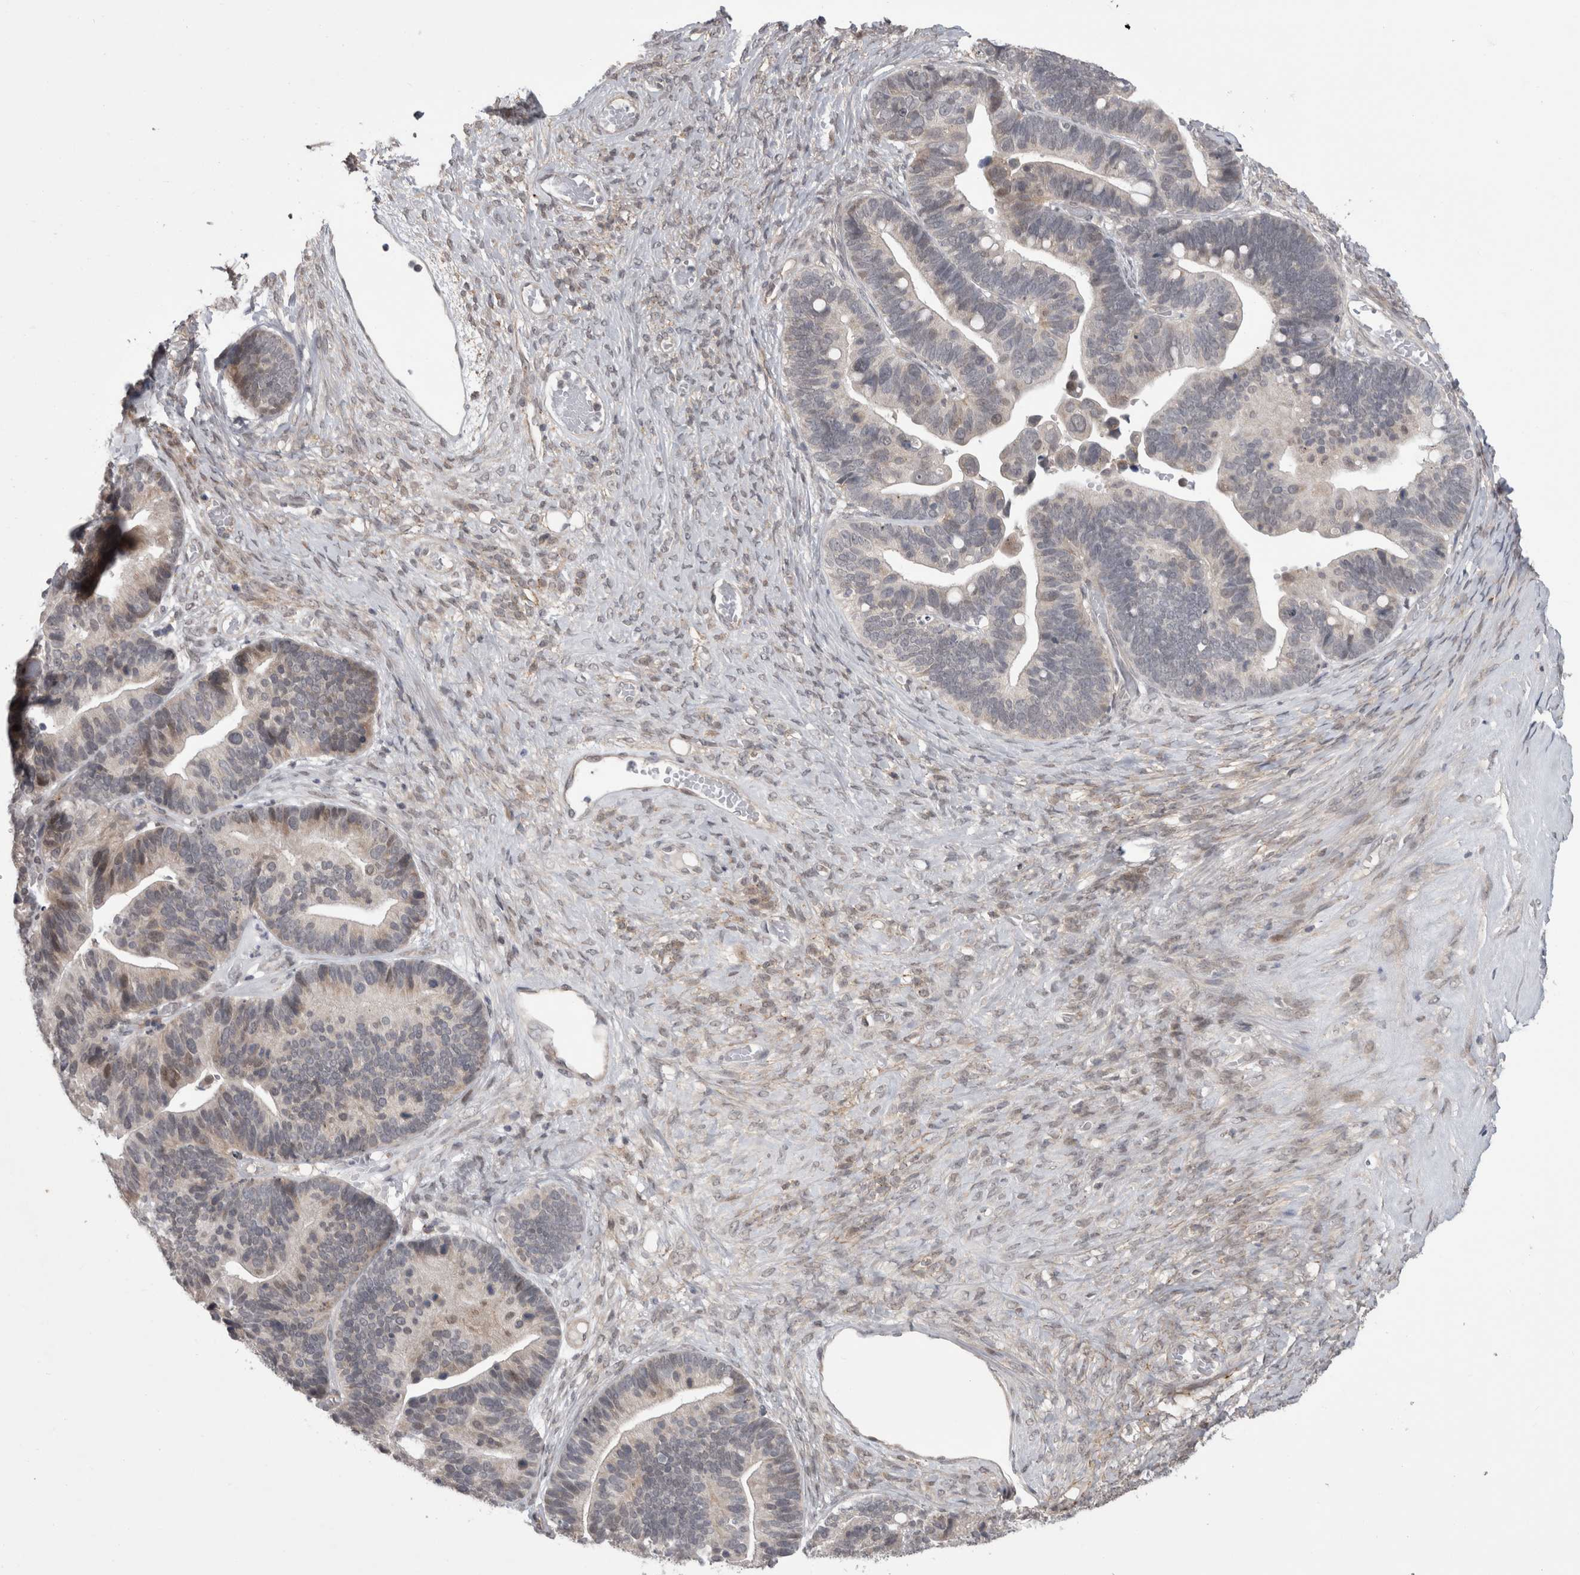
{"staining": {"intensity": "moderate", "quantity": "<25%", "location": "cytoplasmic/membranous,nuclear"}, "tissue": "ovarian cancer", "cell_type": "Tumor cells", "image_type": "cancer", "snomed": [{"axis": "morphology", "description": "Cystadenocarcinoma, serous, NOS"}, {"axis": "topography", "description": "Ovary"}], "caption": "High-magnification brightfield microscopy of ovarian serous cystadenocarcinoma stained with DAB (3,3'-diaminobenzidine) (brown) and counterstained with hematoxylin (blue). tumor cells exhibit moderate cytoplasmic/membranous and nuclear expression is appreciated in approximately<25% of cells.", "gene": "MTBP", "patient": {"sex": "female", "age": 56}}